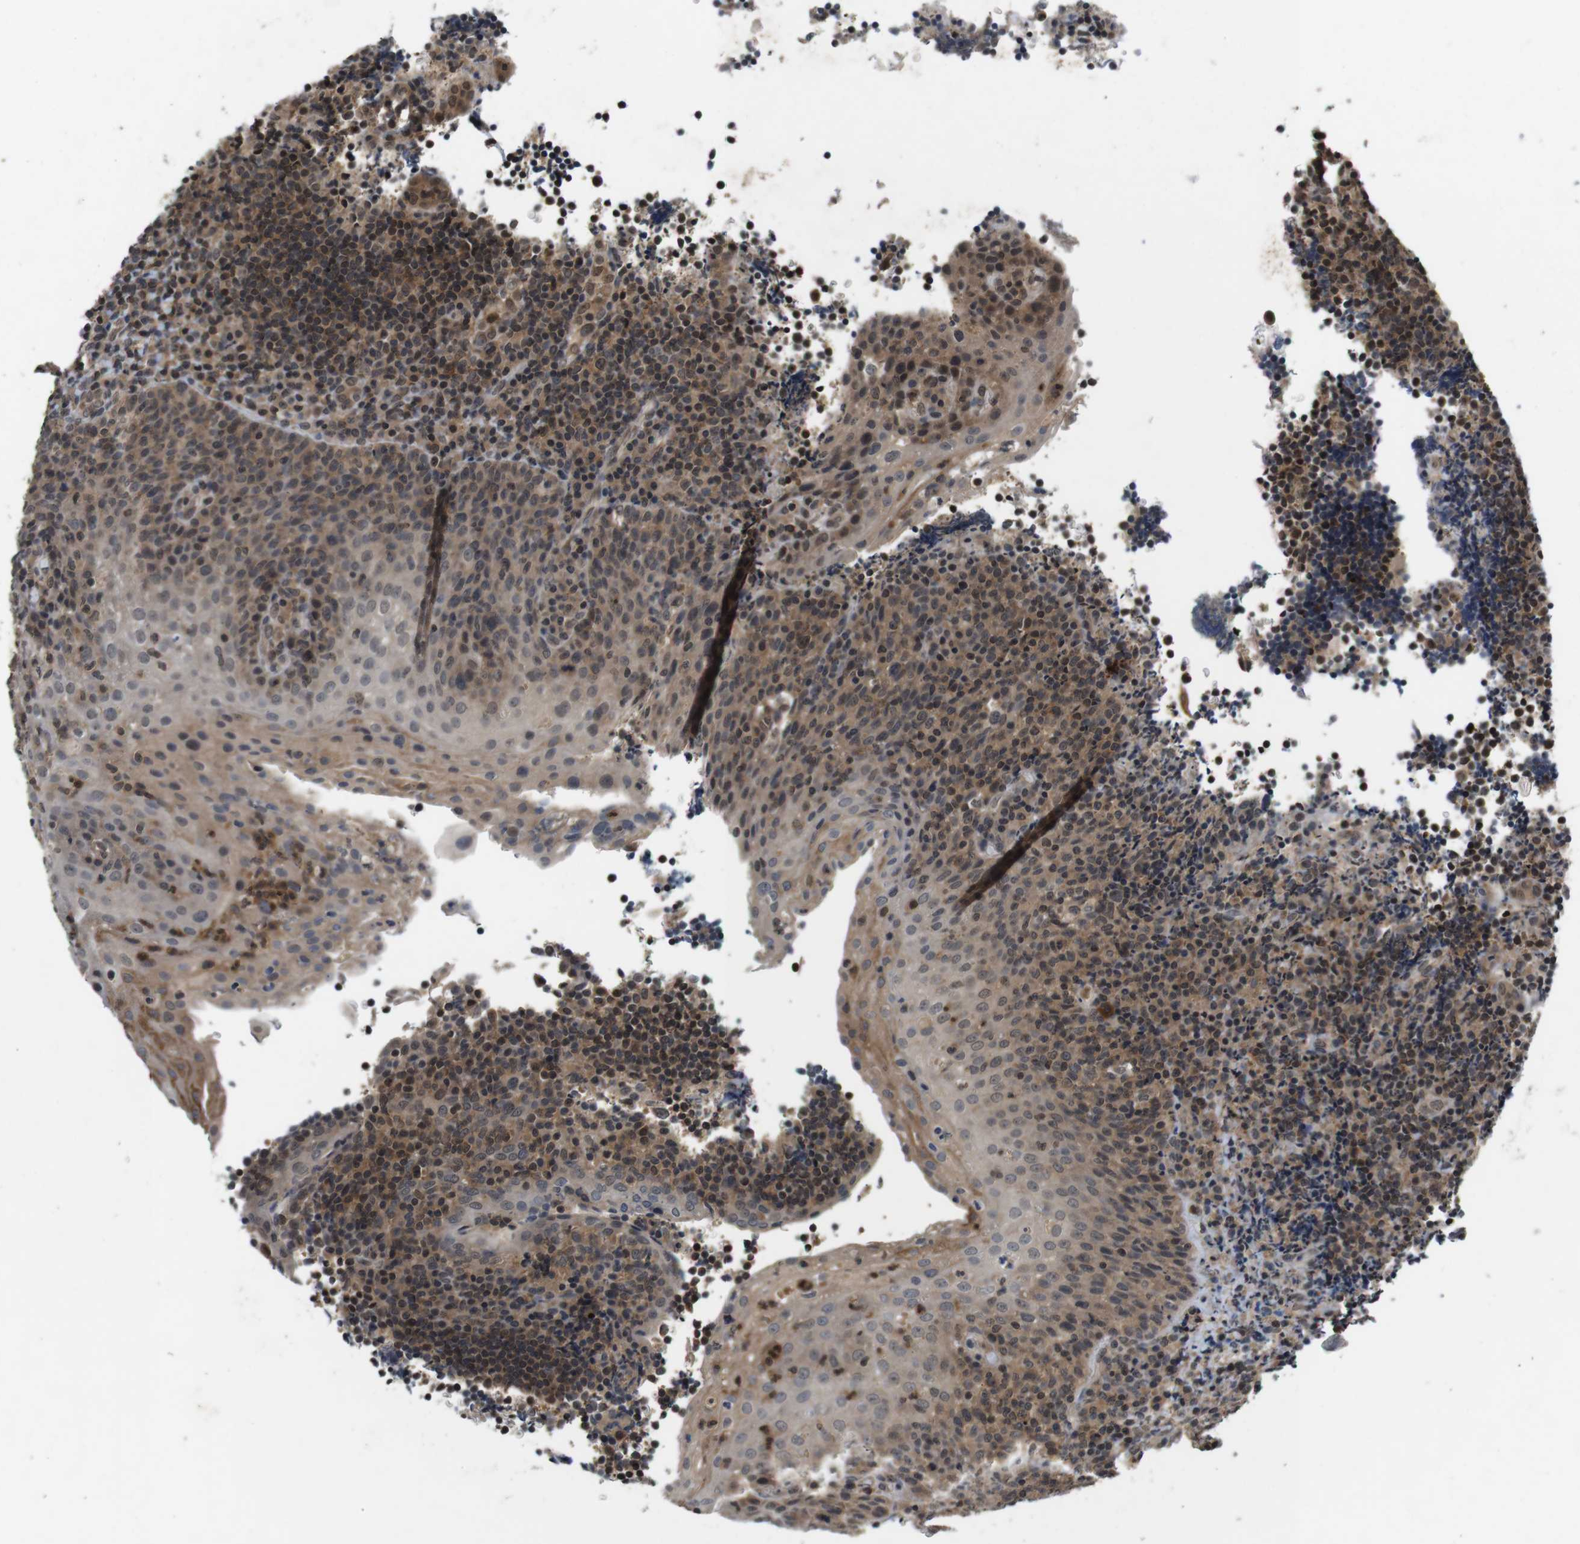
{"staining": {"intensity": "moderate", "quantity": "25%-75%", "location": "cytoplasmic/membranous"}, "tissue": "lymphoma", "cell_type": "Tumor cells", "image_type": "cancer", "snomed": [{"axis": "morphology", "description": "Malignant lymphoma, non-Hodgkin's type, High grade"}, {"axis": "topography", "description": "Tonsil"}], "caption": "A micrograph of lymphoma stained for a protein reveals moderate cytoplasmic/membranous brown staining in tumor cells.", "gene": "FADD", "patient": {"sex": "female", "age": 36}}